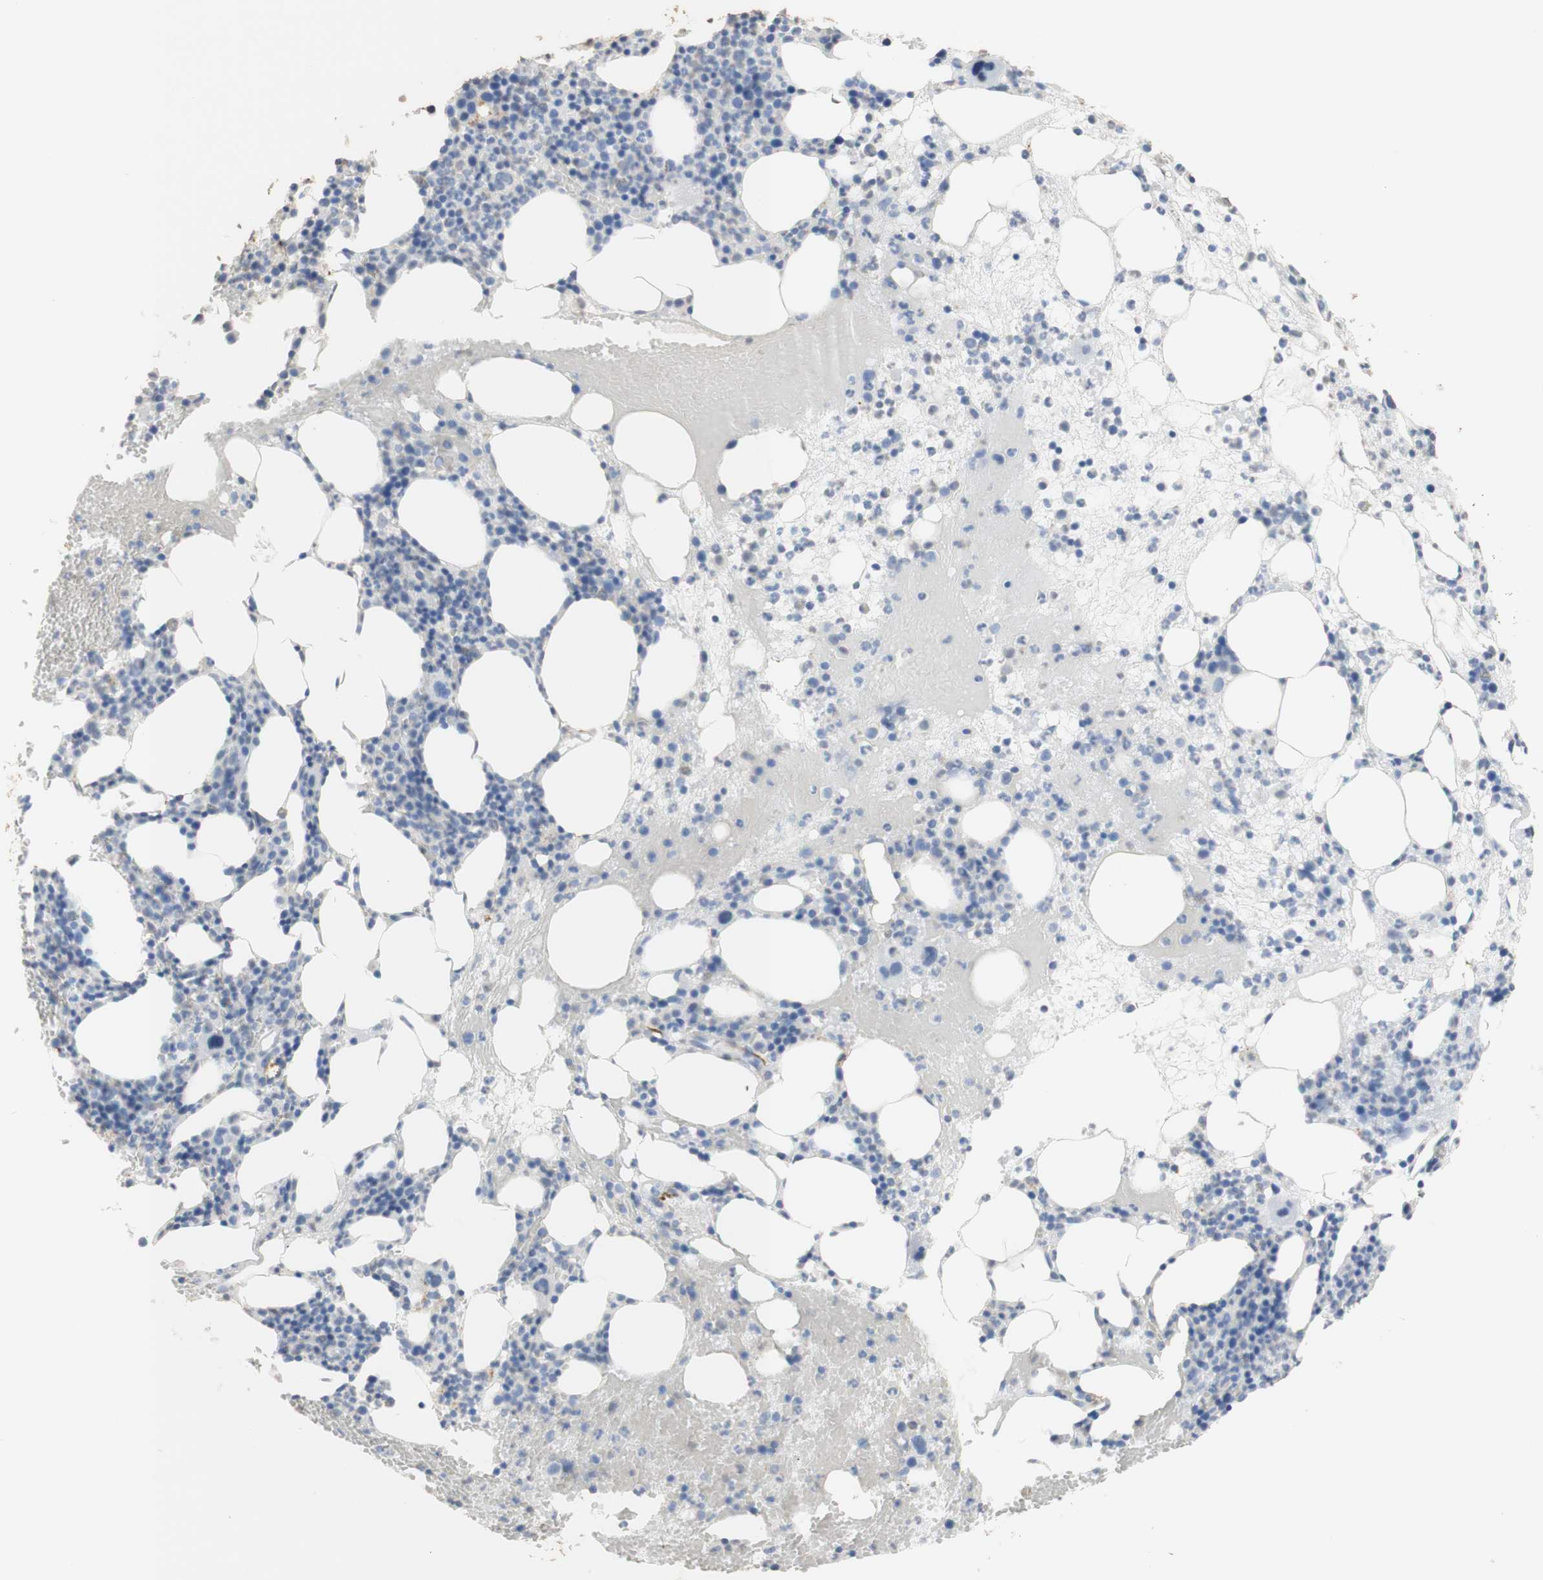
{"staining": {"intensity": "negative", "quantity": "none", "location": "none"}, "tissue": "bone marrow", "cell_type": "Hematopoietic cells", "image_type": "normal", "snomed": [{"axis": "morphology", "description": "Normal tissue, NOS"}, {"axis": "morphology", "description": "Inflammation, NOS"}, {"axis": "topography", "description": "Bone marrow"}], "caption": "High magnification brightfield microscopy of benign bone marrow stained with DAB (brown) and counterstained with hematoxylin (blue): hematopoietic cells show no significant staining. Nuclei are stained in blue.", "gene": "L1CAM", "patient": {"sex": "female", "age": 79}}